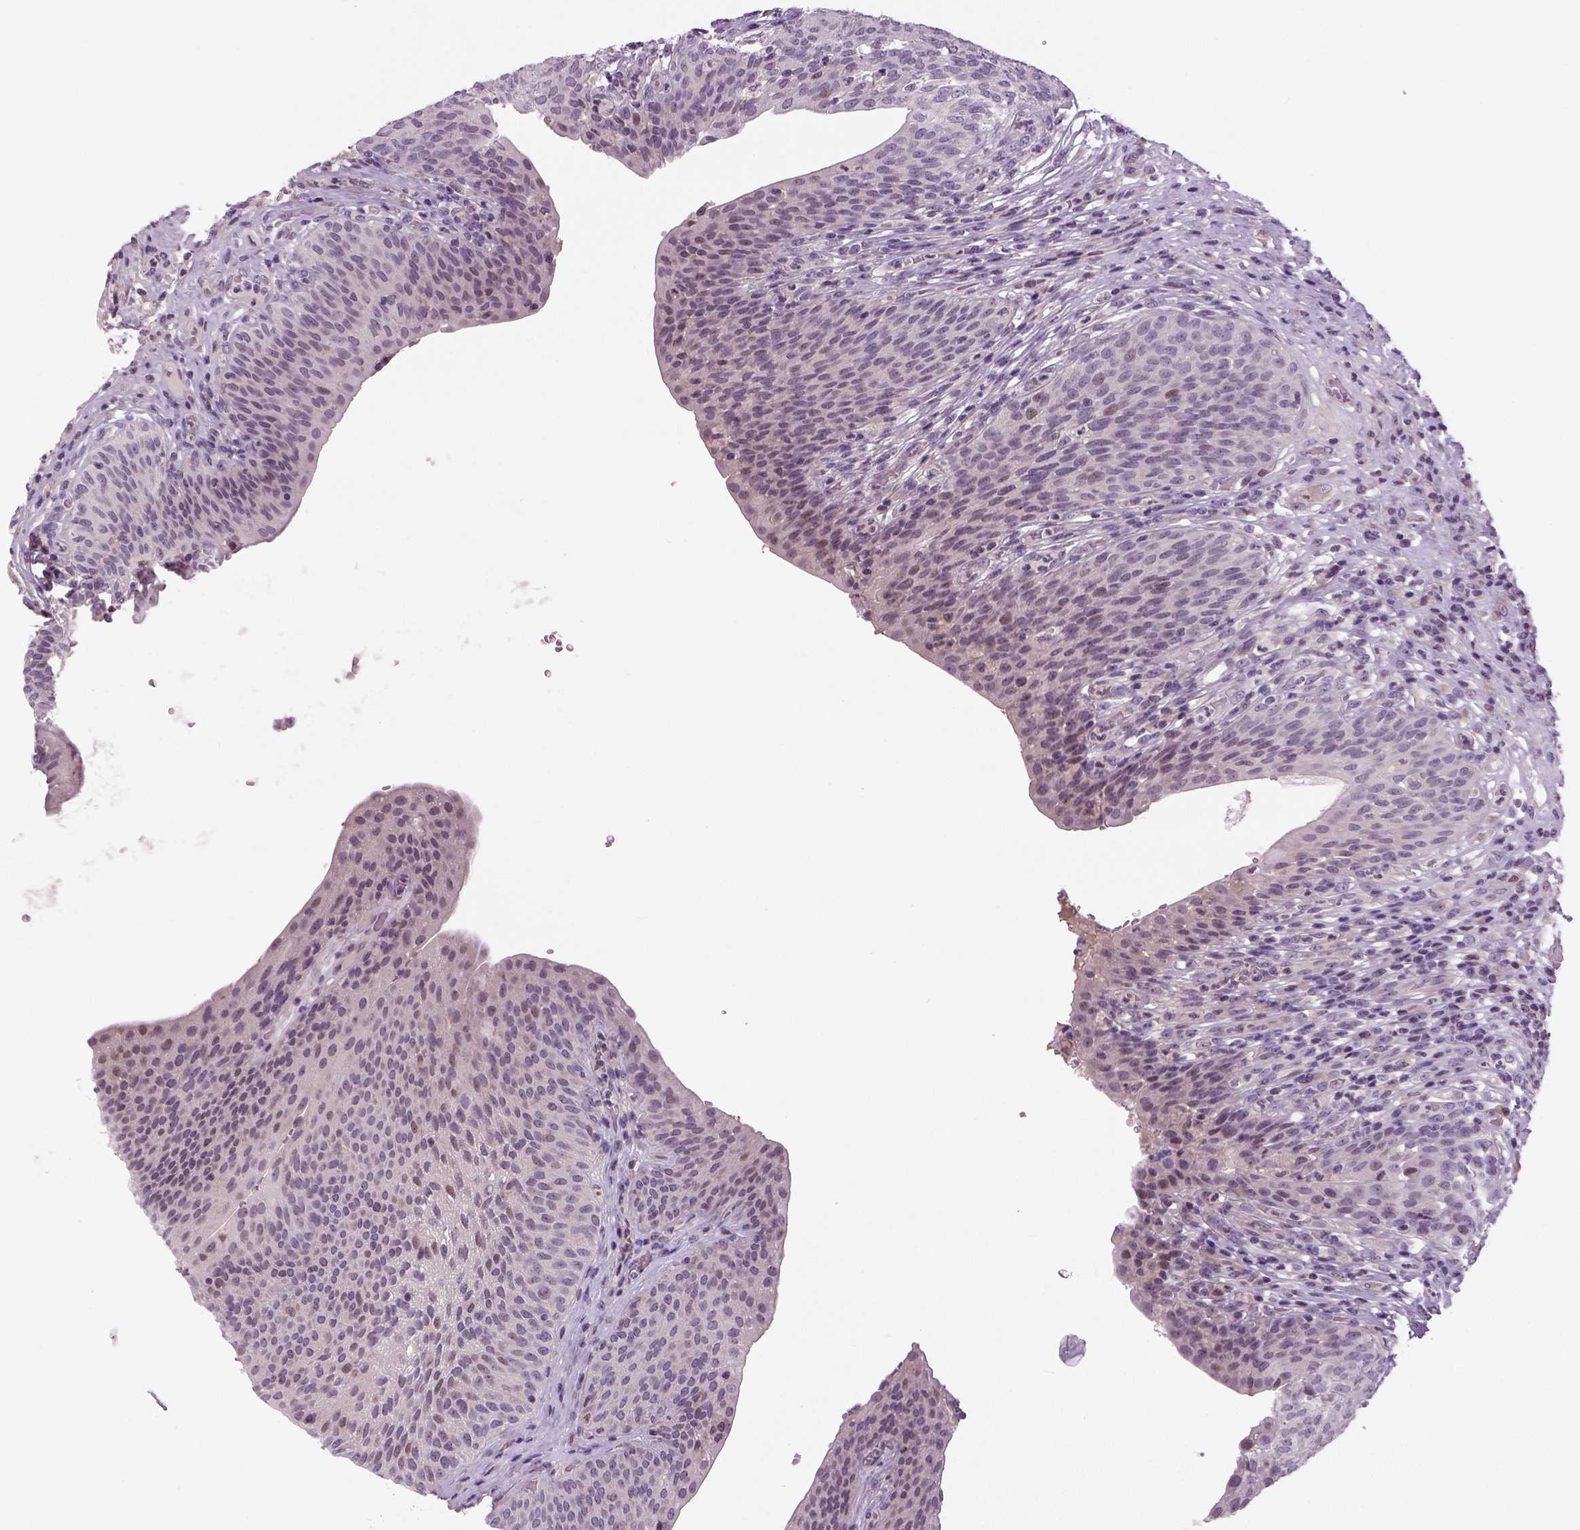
{"staining": {"intensity": "negative", "quantity": "none", "location": "none"}, "tissue": "urinary bladder", "cell_type": "Urothelial cells", "image_type": "normal", "snomed": [{"axis": "morphology", "description": "Normal tissue, NOS"}, {"axis": "topography", "description": "Urinary bladder"}, {"axis": "topography", "description": "Peripheral nerve tissue"}], "caption": "High power microscopy histopathology image of an immunohistochemistry micrograph of normal urinary bladder, revealing no significant positivity in urothelial cells. (DAB immunohistochemistry (IHC) with hematoxylin counter stain).", "gene": "NECAB1", "patient": {"sex": "male", "age": 66}}